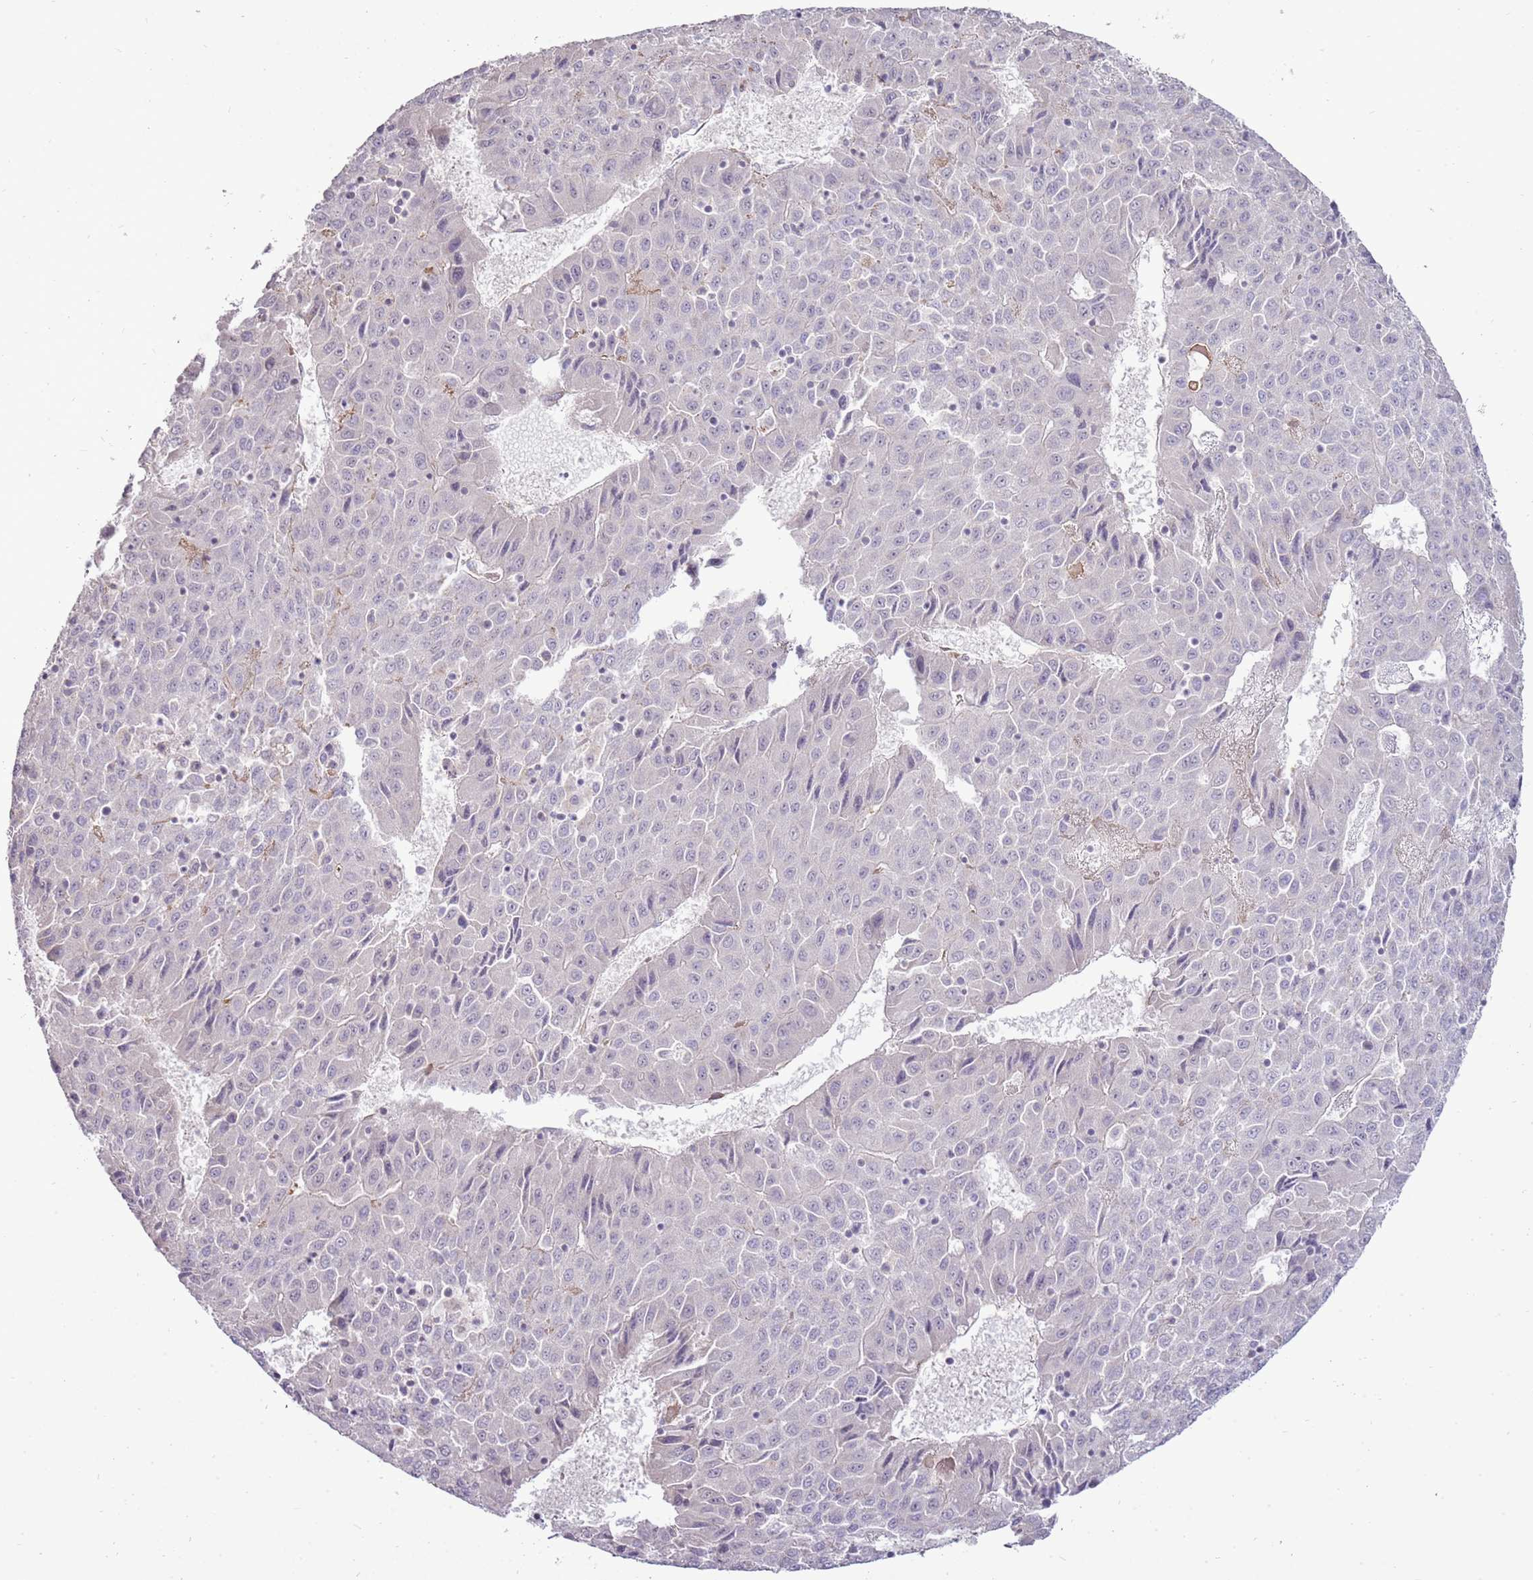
{"staining": {"intensity": "negative", "quantity": "none", "location": "none"}, "tissue": "liver cancer", "cell_type": "Tumor cells", "image_type": "cancer", "snomed": [{"axis": "morphology", "description": "Carcinoma, Hepatocellular, NOS"}, {"axis": "topography", "description": "Liver"}], "caption": "Protein analysis of liver hepatocellular carcinoma reveals no significant staining in tumor cells.", "gene": "UGGT2", "patient": {"sex": "female", "age": 53}}